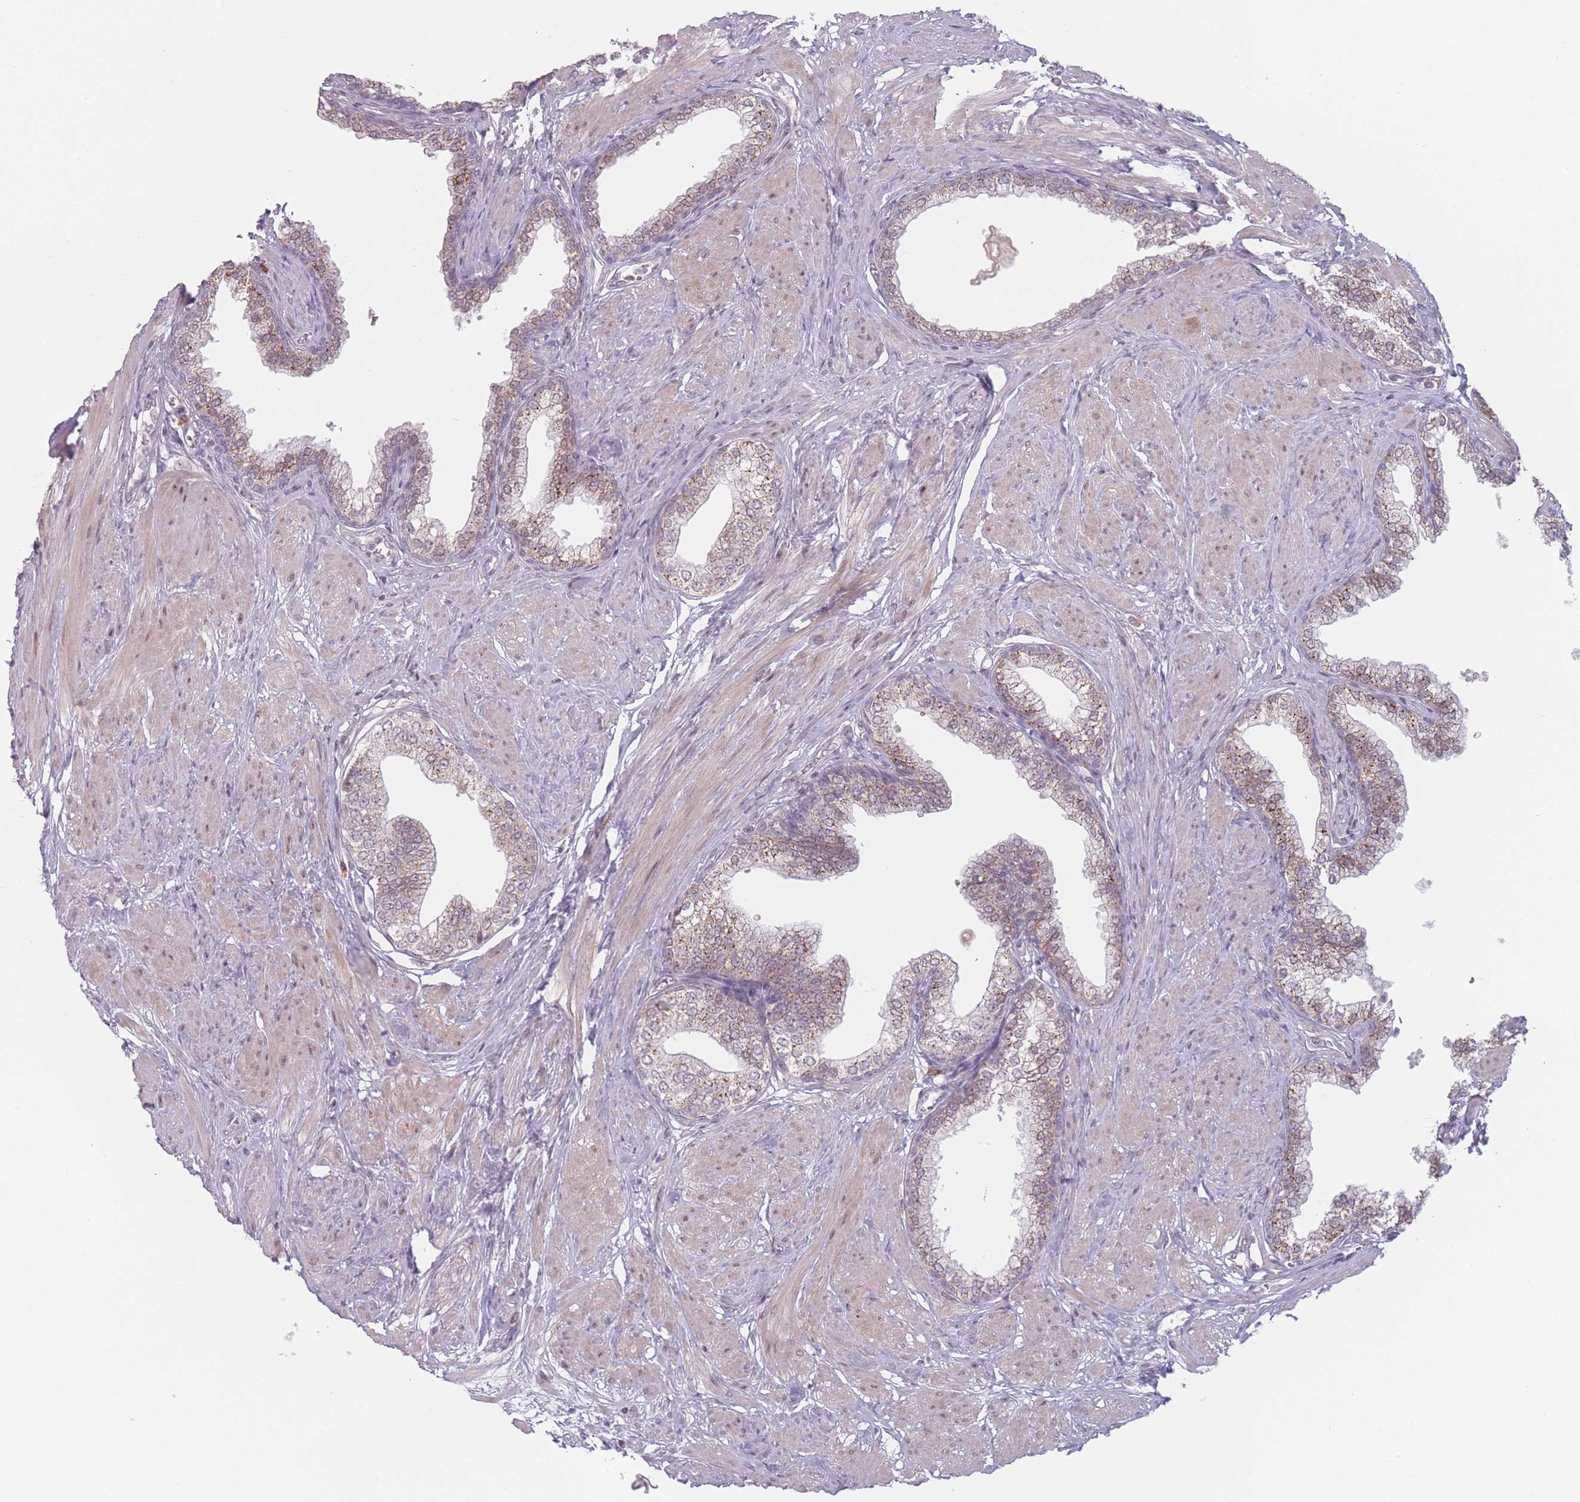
{"staining": {"intensity": "strong", "quantity": "<25%", "location": "cytoplasmic/membranous"}, "tissue": "prostate", "cell_type": "Glandular cells", "image_type": "normal", "snomed": [{"axis": "morphology", "description": "Normal tissue, NOS"}, {"axis": "morphology", "description": "Urothelial carcinoma, Low grade"}, {"axis": "topography", "description": "Urinary bladder"}, {"axis": "topography", "description": "Prostate"}], "caption": "Immunohistochemical staining of unremarkable prostate displays medium levels of strong cytoplasmic/membranous expression in about <25% of glandular cells. (Brightfield microscopy of DAB IHC at high magnification).", "gene": "OR10C1", "patient": {"sex": "male", "age": 60}}